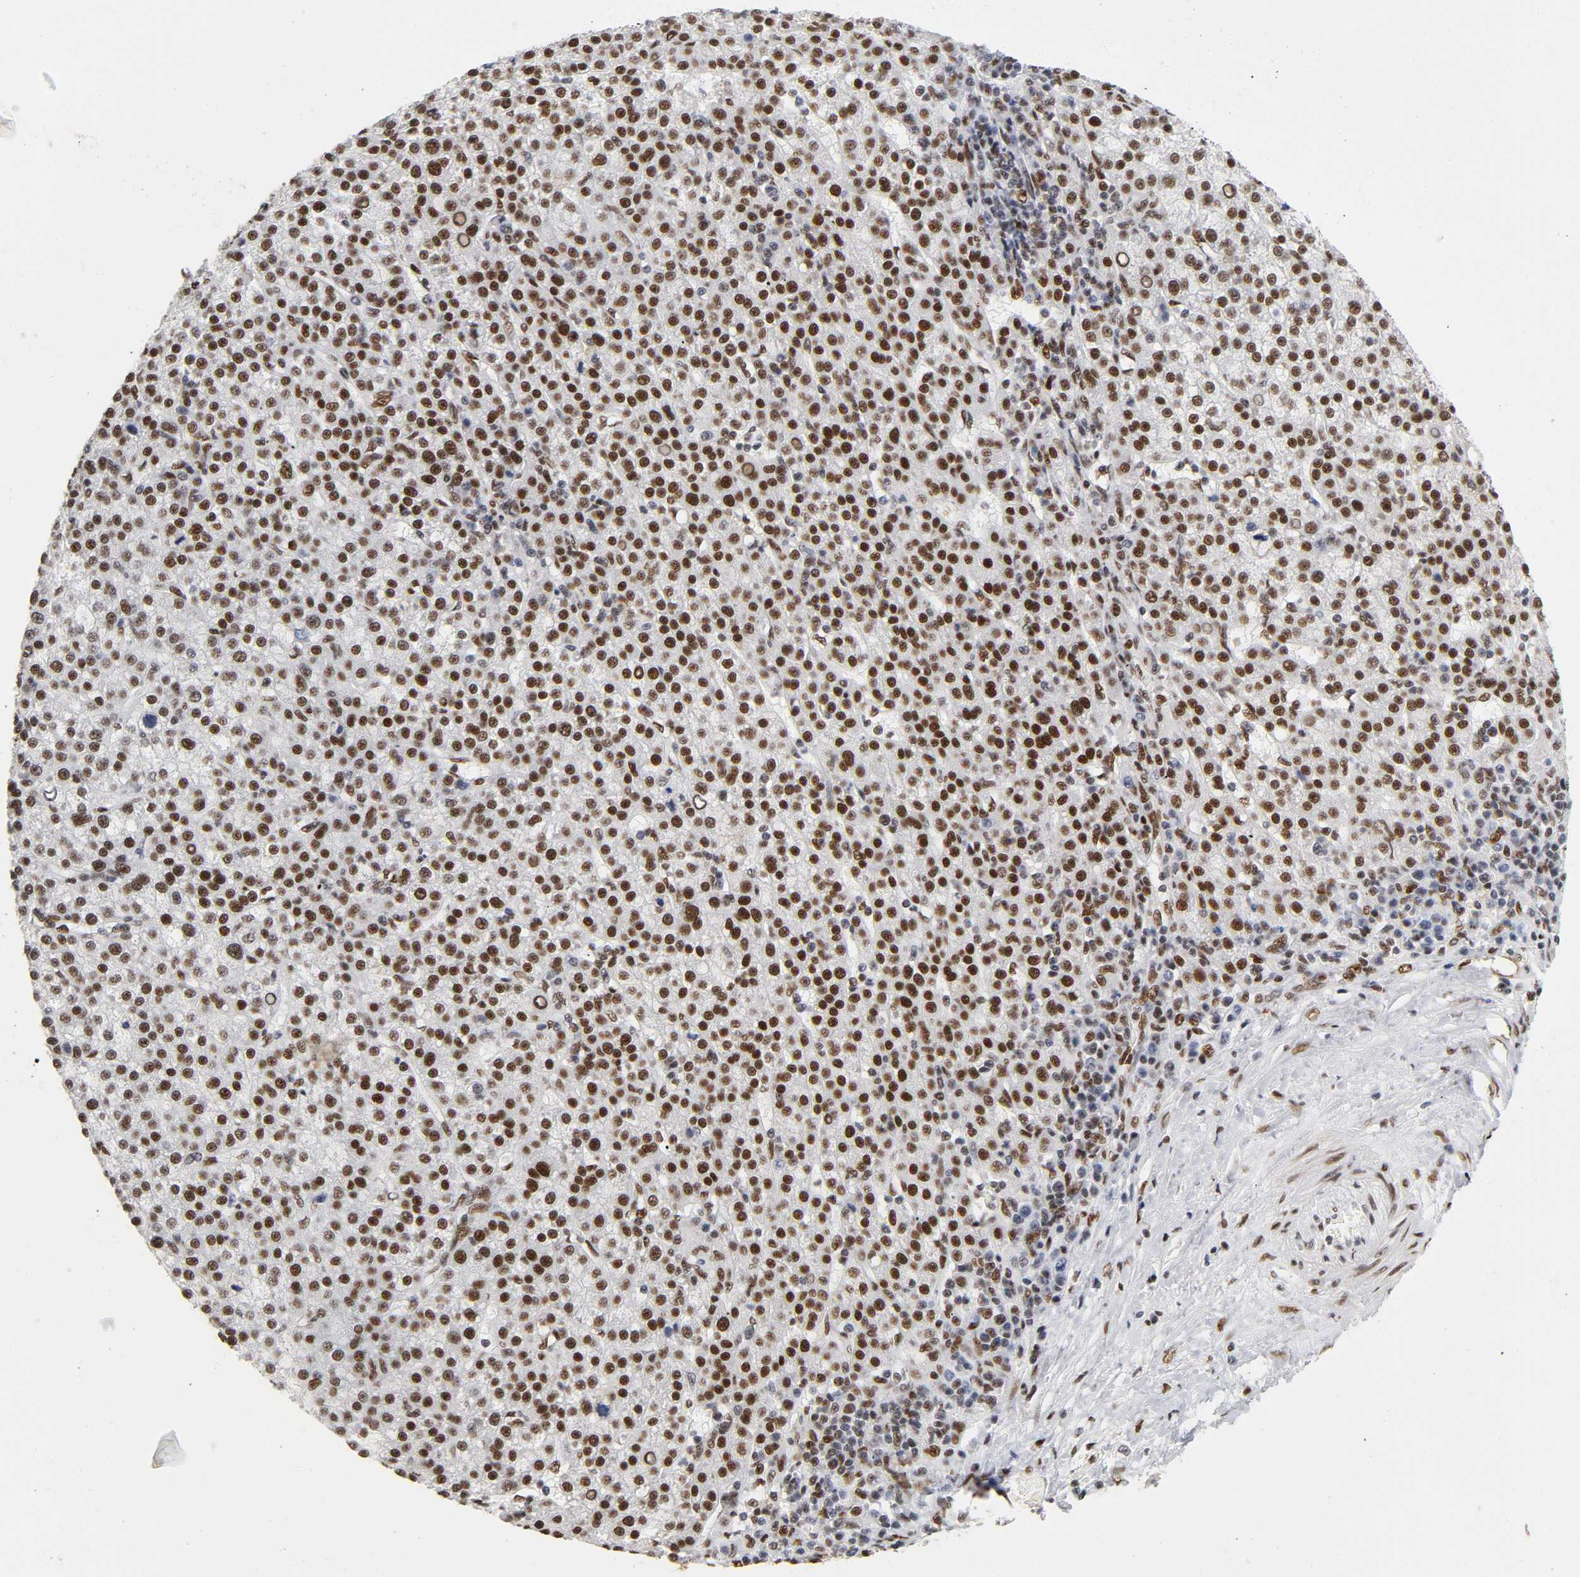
{"staining": {"intensity": "strong", "quantity": ">75%", "location": "nuclear"}, "tissue": "liver cancer", "cell_type": "Tumor cells", "image_type": "cancer", "snomed": [{"axis": "morphology", "description": "Carcinoma, Hepatocellular, NOS"}, {"axis": "topography", "description": "Liver"}], "caption": "Immunohistochemical staining of human liver hepatocellular carcinoma displays strong nuclear protein positivity in about >75% of tumor cells.", "gene": "NR3C1", "patient": {"sex": "female", "age": 58}}